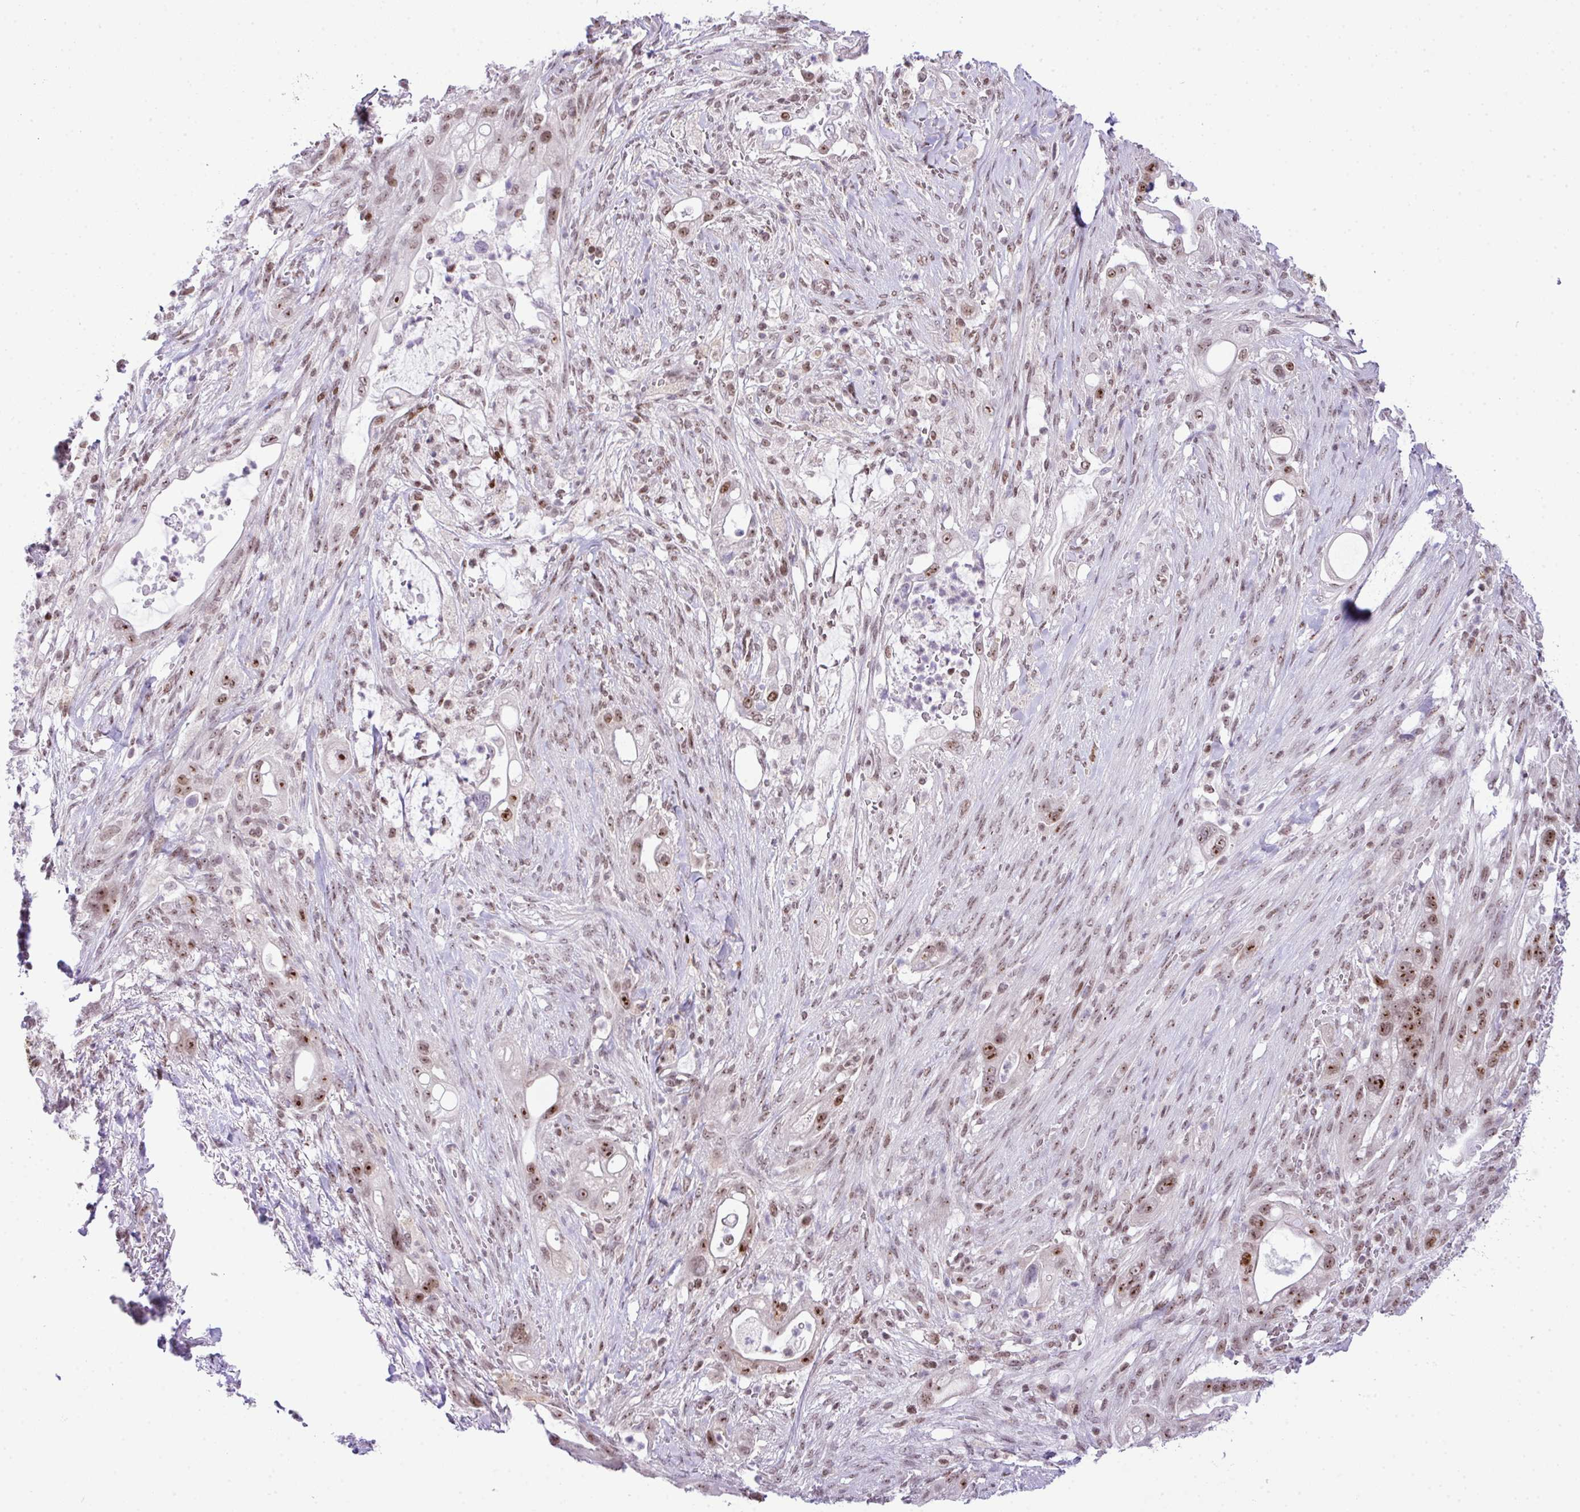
{"staining": {"intensity": "moderate", "quantity": ">75%", "location": "nuclear"}, "tissue": "pancreatic cancer", "cell_type": "Tumor cells", "image_type": "cancer", "snomed": [{"axis": "morphology", "description": "Adenocarcinoma, NOS"}, {"axis": "topography", "description": "Pancreas"}], "caption": "Immunohistochemistry (IHC) micrograph of human adenocarcinoma (pancreatic) stained for a protein (brown), which displays medium levels of moderate nuclear staining in about >75% of tumor cells.", "gene": "CCDC137", "patient": {"sex": "male", "age": 44}}